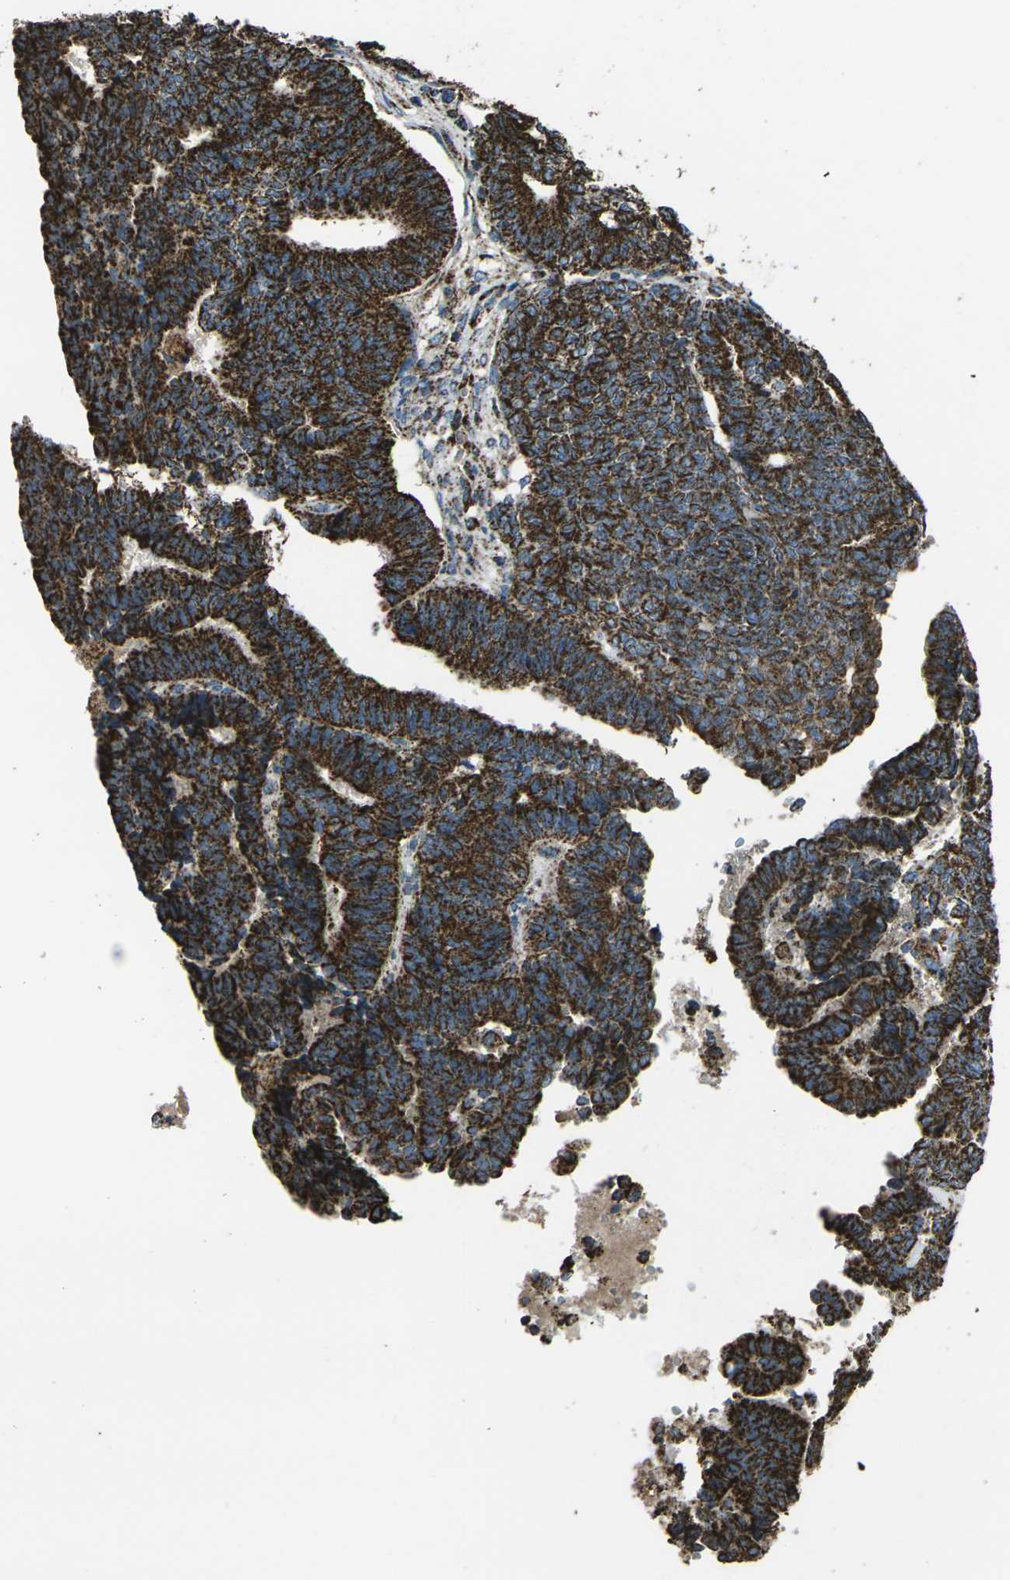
{"staining": {"intensity": "strong", "quantity": ">75%", "location": "cytoplasmic/membranous"}, "tissue": "endometrial cancer", "cell_type": "Tumor cells", "image_type": "cancer", "snomed": [{"axis": "morphology", "description": "Adenocarcinoma, NOS"}, {"axis": "topography", "description": "Endometrium"}], "caption": "Strong cytoplasmic/membranous protein staining is identified in about >75% of tumor cells in adenocarcinoma (endometrial). Nuclei are stained in blue.", "gene": "KLHL5", "patient": {"sex": "female", "age": 70}}